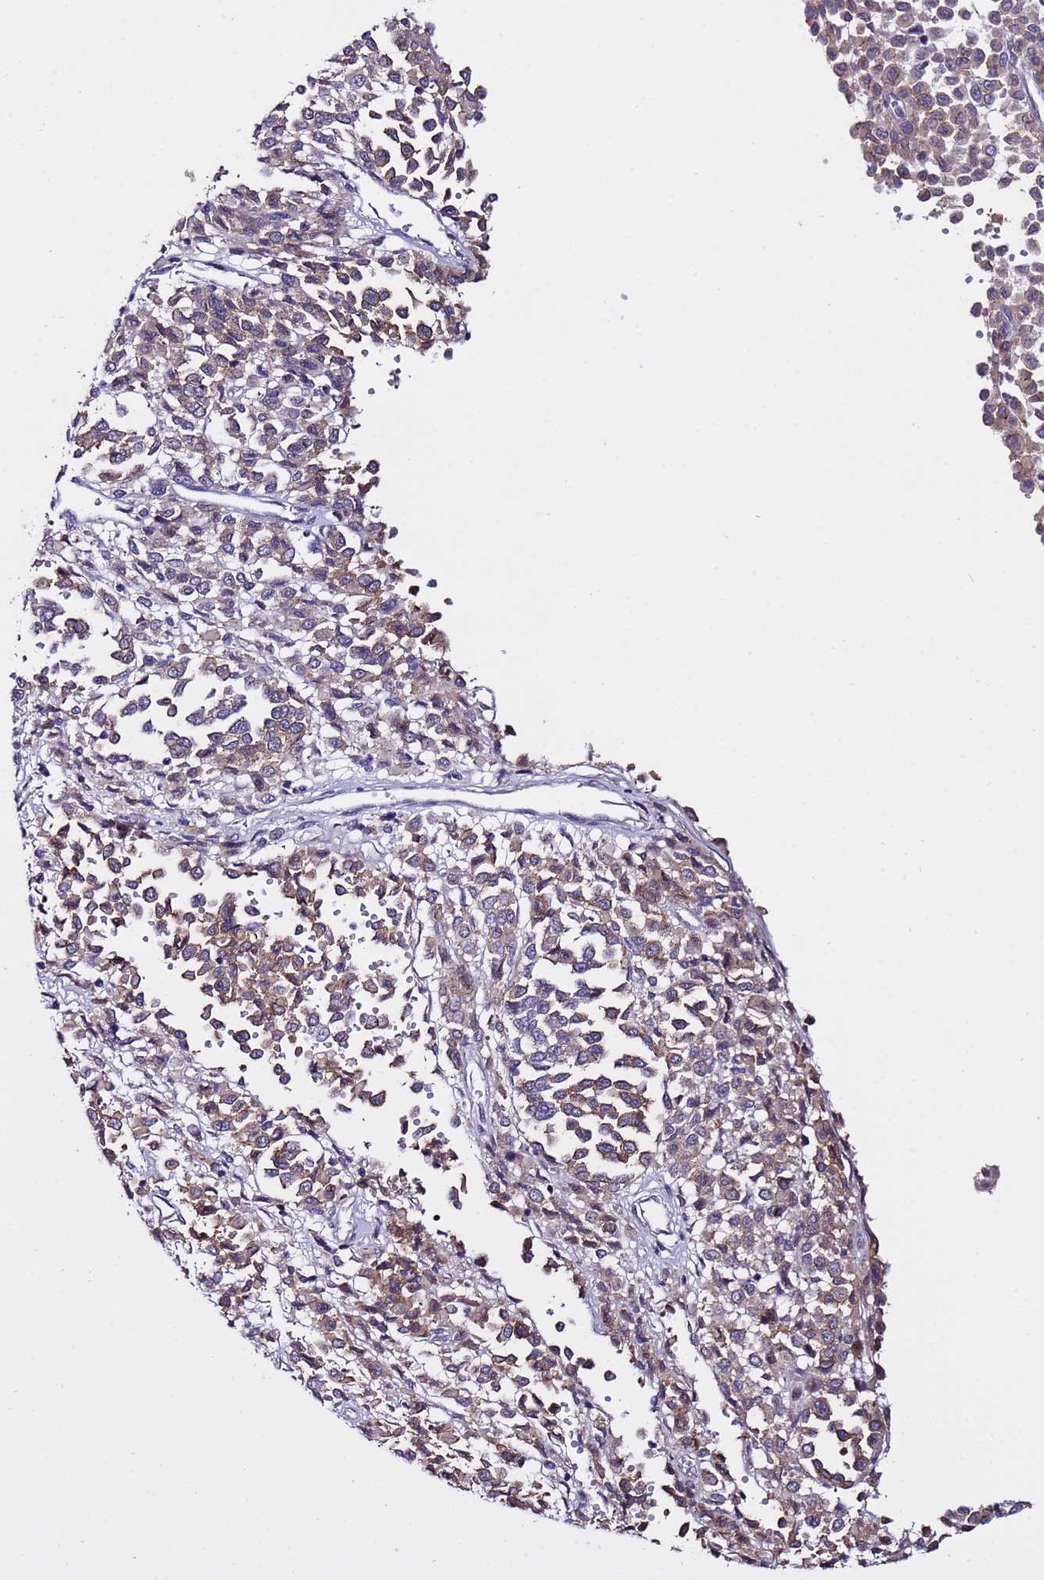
{"staining": {"intensity": "weak", "quantity": ">75%", "location": "cytoplasmic/membranous"}, "tissue": "melanoma", "cell_type": "Tumor cells", "image_type": "cancer", "snomed": [{"axis": "morphology", "description": "Malignant melanoma, Metastatic site"}, {"axis": "topography", "description": "Pancreas"}], "caption": "This image reveals immunohistochemistry (IHC) staining of human malignant melanoma (metastatic site), with low weak cytoplasmic/membranous staining in about >75% of tumor cells.", "gene": "IGSF11", "patient": {"sex": "female", "age": 30}}